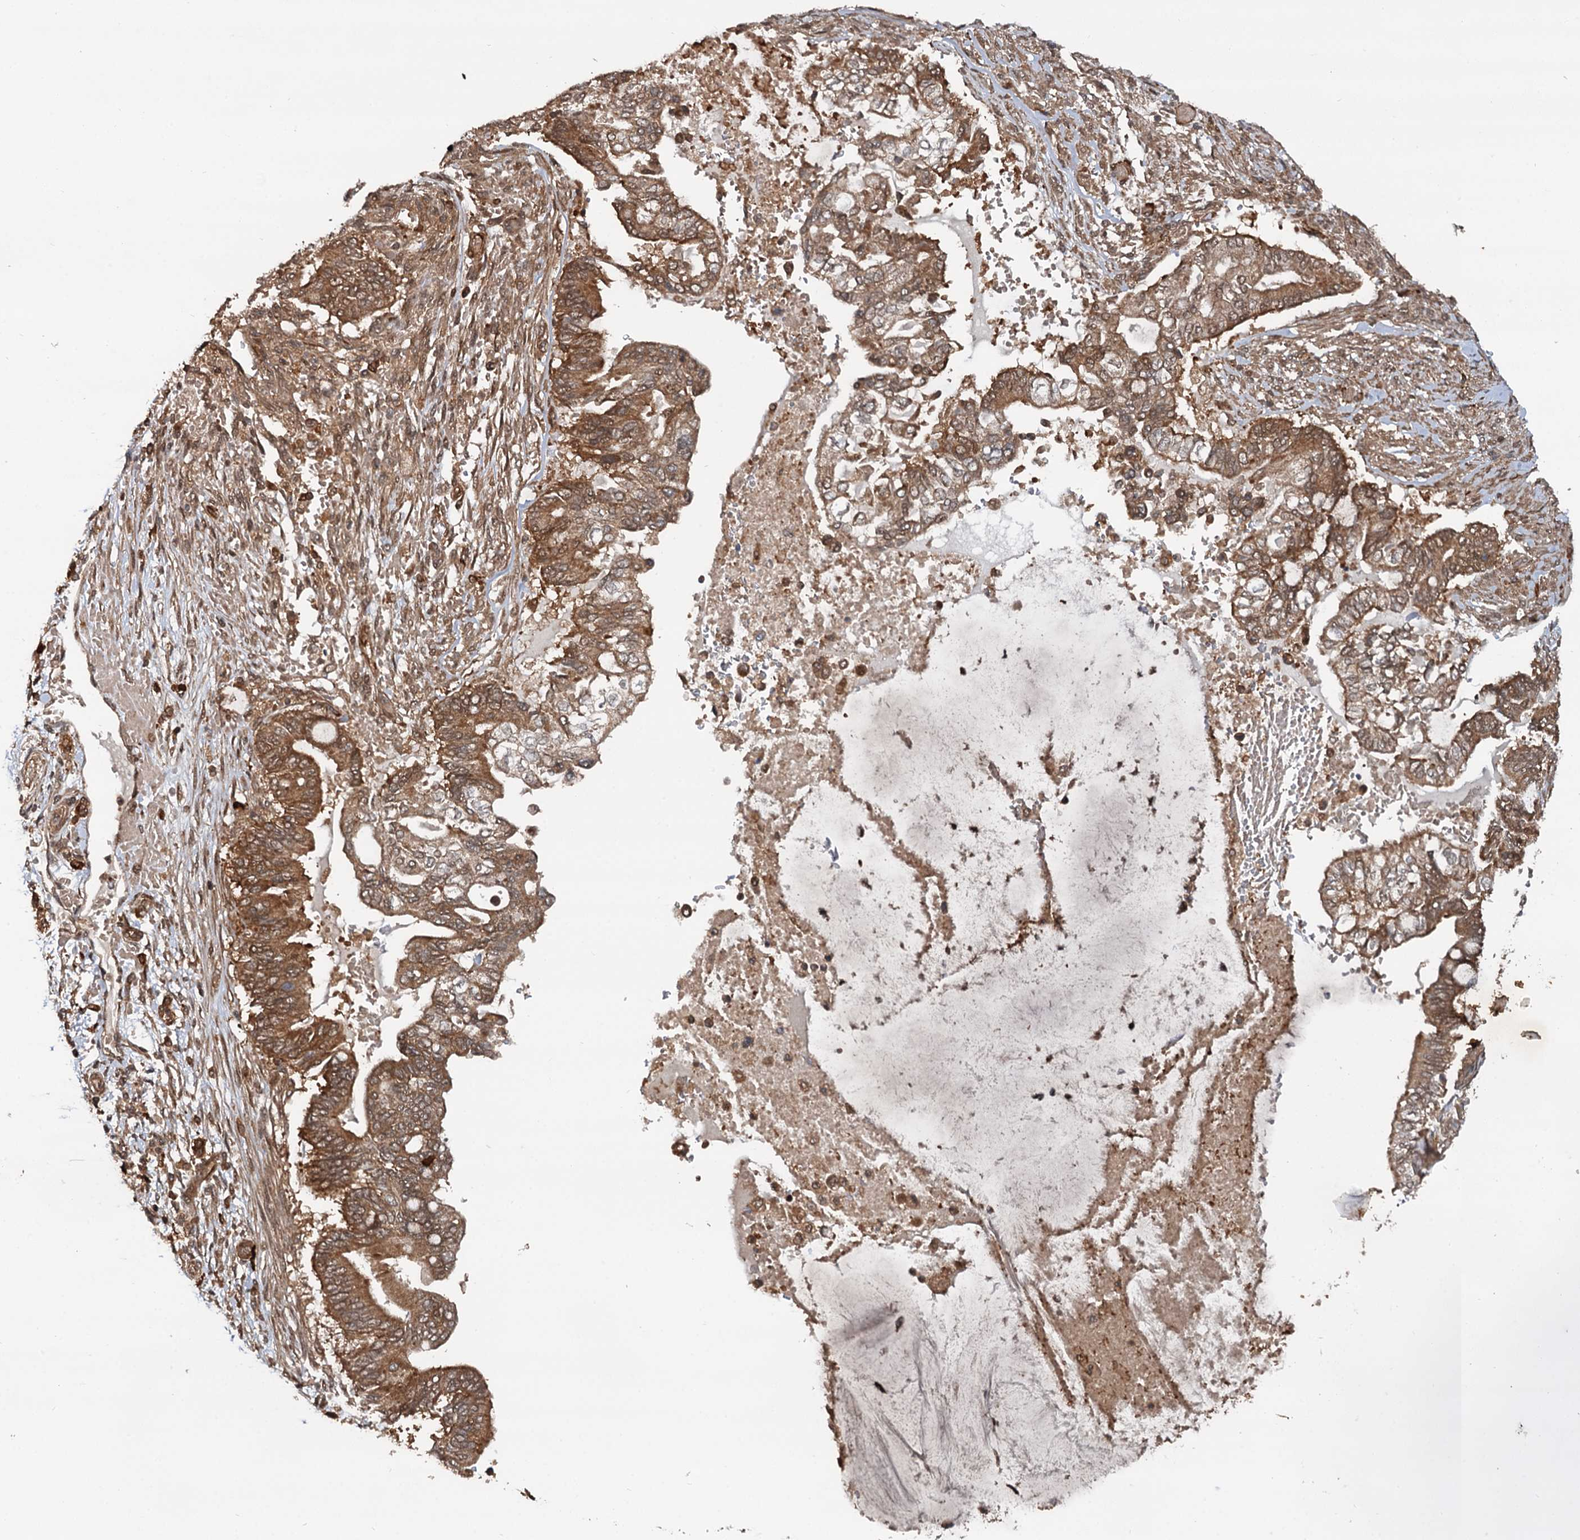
{"staining": {"intensity": "moderate", "quantity": ">75%", "location": "cytoplasmic/membranous"}, "tissue": "pancreatic cancer", "cell_type": "Tumor cells", "image_type": "cancer", "snomed": [{"axis": "morphology", "description": "Adenocarcinoma, NOS"}, {"axis": "topography", "description": "Pancreas"}], "caption": "Tumor cells demonstrate moderate cytoplasmic/membranous positivity in approximately >75% of cells in pancreatic cancer (adenocarcinoma). The protein is shown in brown color, while the nuclei are stained blue.", "gene": "STUB1", "patient": {"sex": "male", "age": 68}}